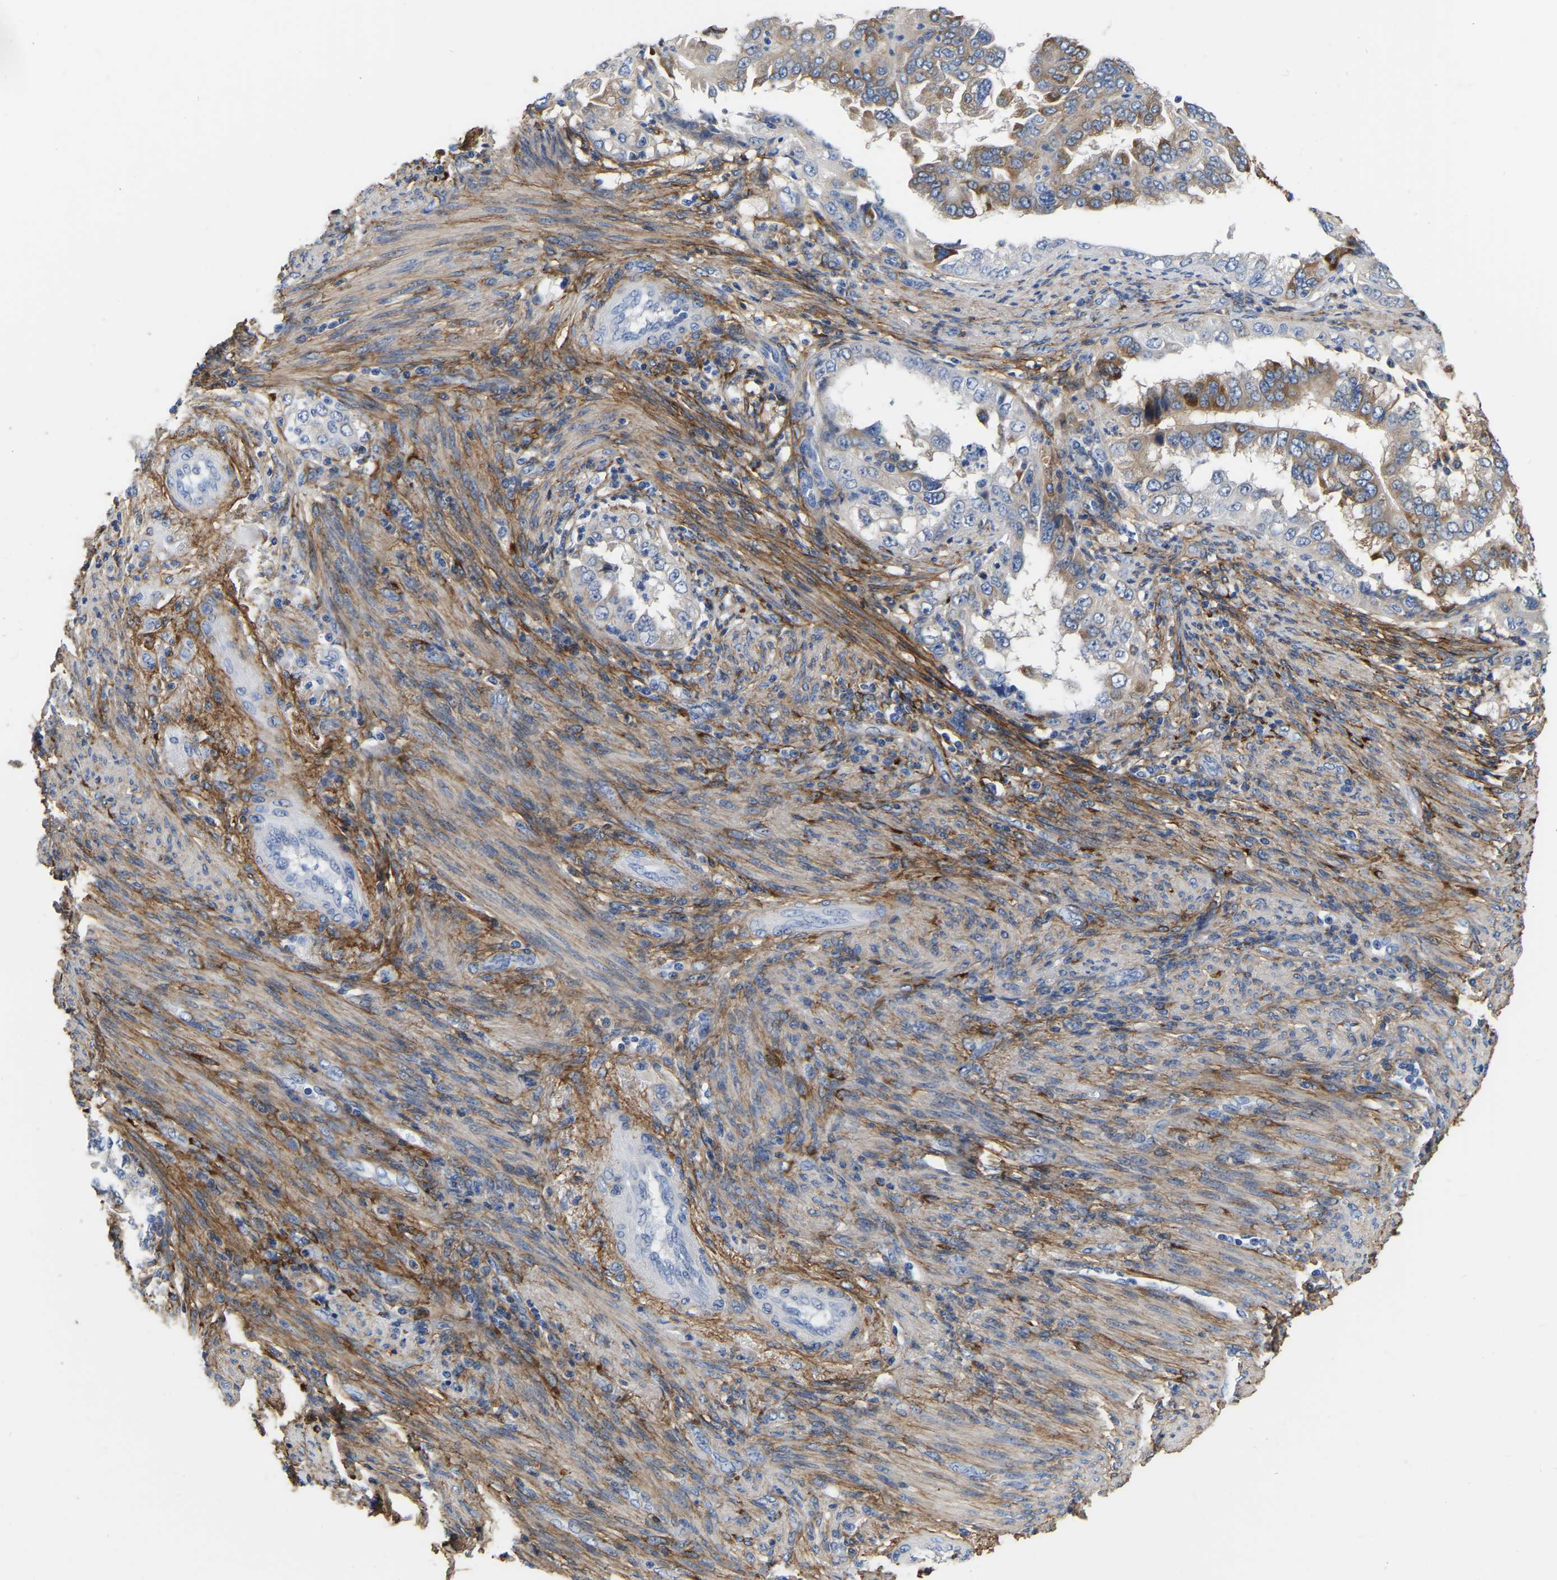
{"staining": {"intensity": "moderate", "quantity": "25%-75%", "location": "cytoplasmic/membranous"}, "tissue": "endometrial cancer", "cell_type": "Tumor cells", "image_type": "cancer", "snomed": [{"axis": "morphology", "description": "Adenocarcinoma, NOS"}, {"axis": "topography", "description": "Endometrium"}], "caption": "A medium amount of moderate cytoplasmic/membranous expression is appreciated in about 25%-75% of tumor cells in adenocarcinoma (endometrial) tissue.", "gene": "COL6A1", "patient": {"sex": "female", "age": 85}}